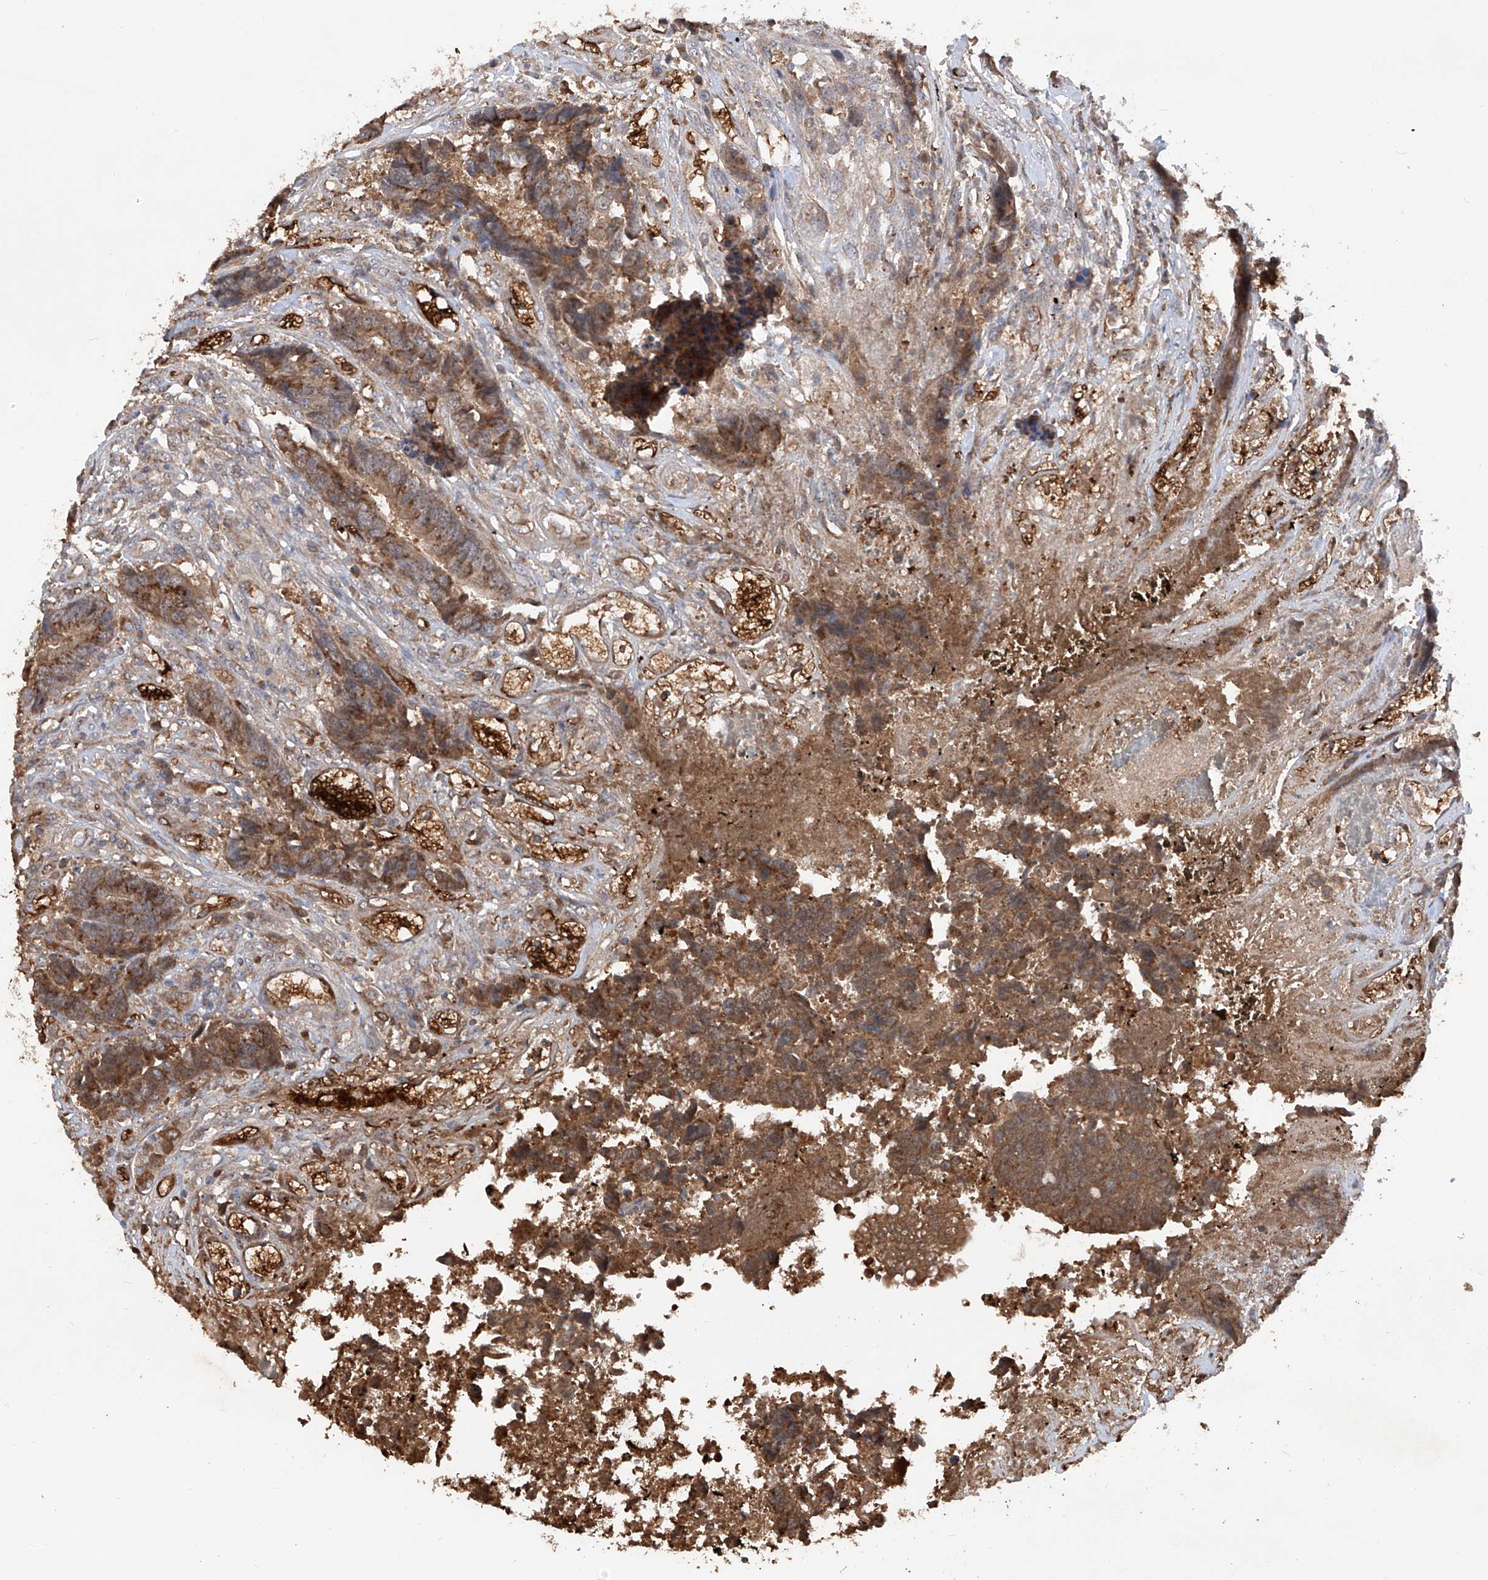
{"staining": {"intensity": "moderate", "quantity": ">75%", "location": "cytoplasmic/membranous"}, "tissue": "colorectal cancer", "cell_type": "Tumor cells", "image_type": "cancer", "snomed": [{"axis": "morphology", "description": "Adenocarcinoma, NOS"}, {"axis": "topography", "description": "Rectum"}], "caption": "Immunohistochemistry image of human colorectal adenocarcinoma stained for a protein (brown), which displays medium levels of moderate cytoplasmic/membranous expression in about >75% of tumor cells.", "gene": "EDN1", "patient": {"sex": "male", "age": 84}}